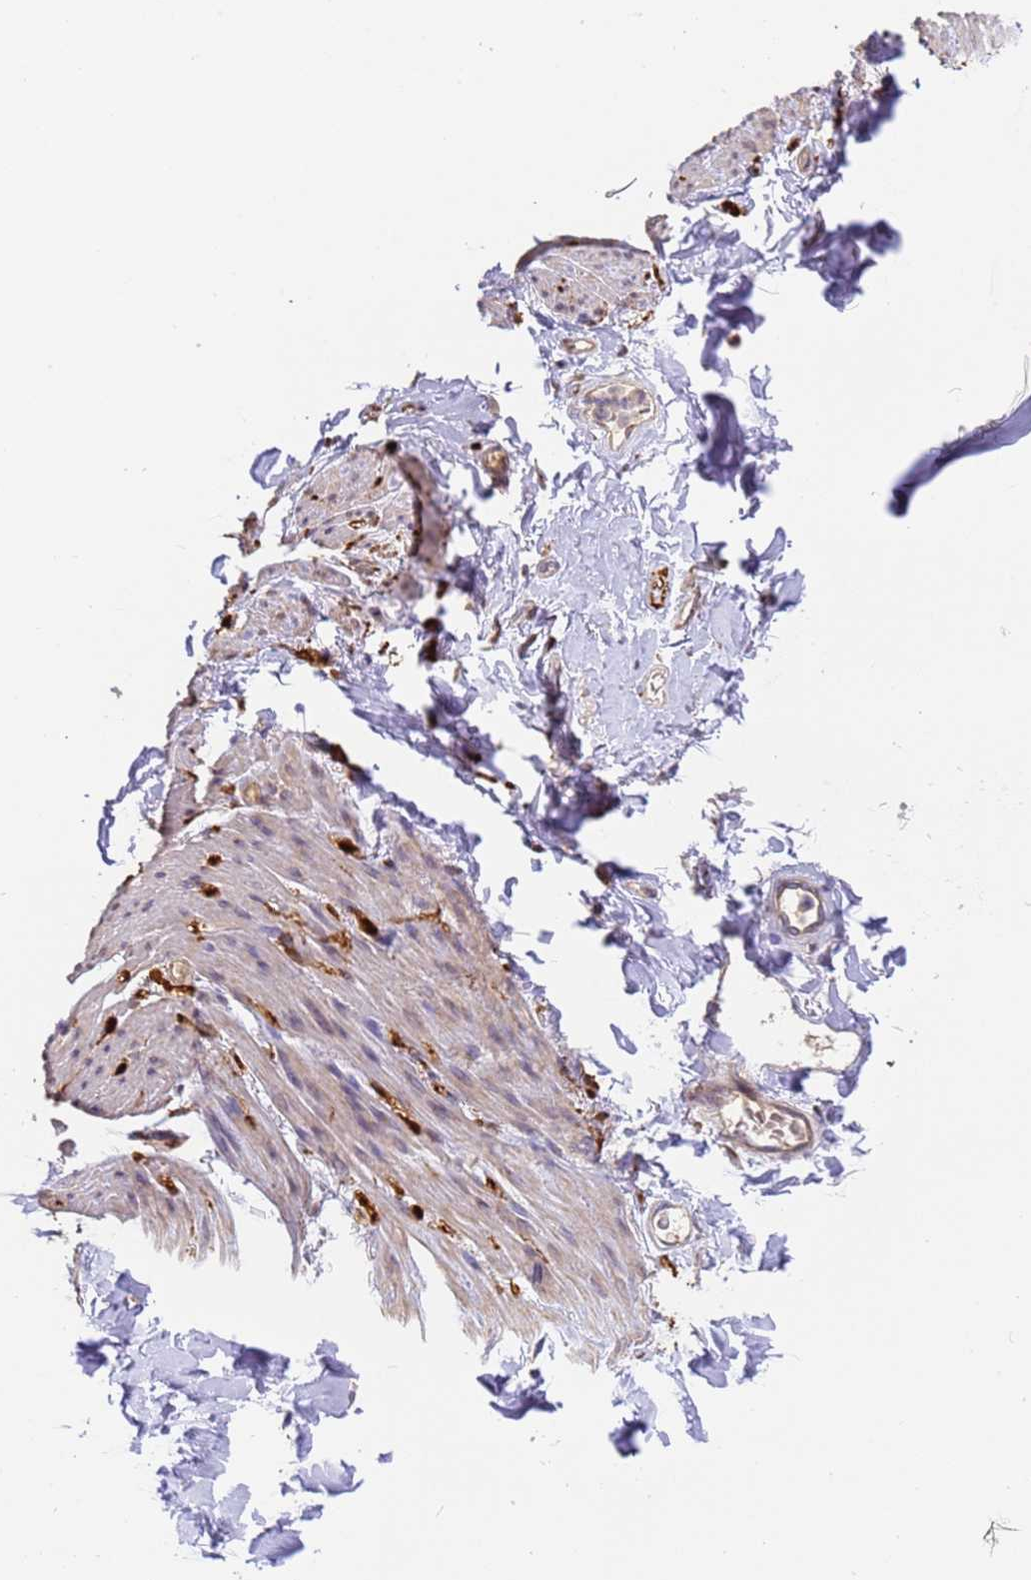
{"staining": {"intensity": "moderate", "quantity": ">75%", "location": "cytoplasmic/membranous"}, "tissue": "adipose tissue", "cell_type": "Adipocytes", "image_type": "normal", "snomed": [{"axis": "morphology", "description": "Normal tissue, NOS"}, {"axis": "topography", "description": "Colon"}, {"axis": "topography", "description": "Peripheral nerve tissue"}], "caption": "A high-resolution image shows immunohistochemistry (IHC) staining of benign adipose tissue, which demonstrates moderate cytoplasmic/membranous positivity in approximately >75% of adipocytes.", "gene": "M6PR", "patient": {"sex": "female", "age": 61}}